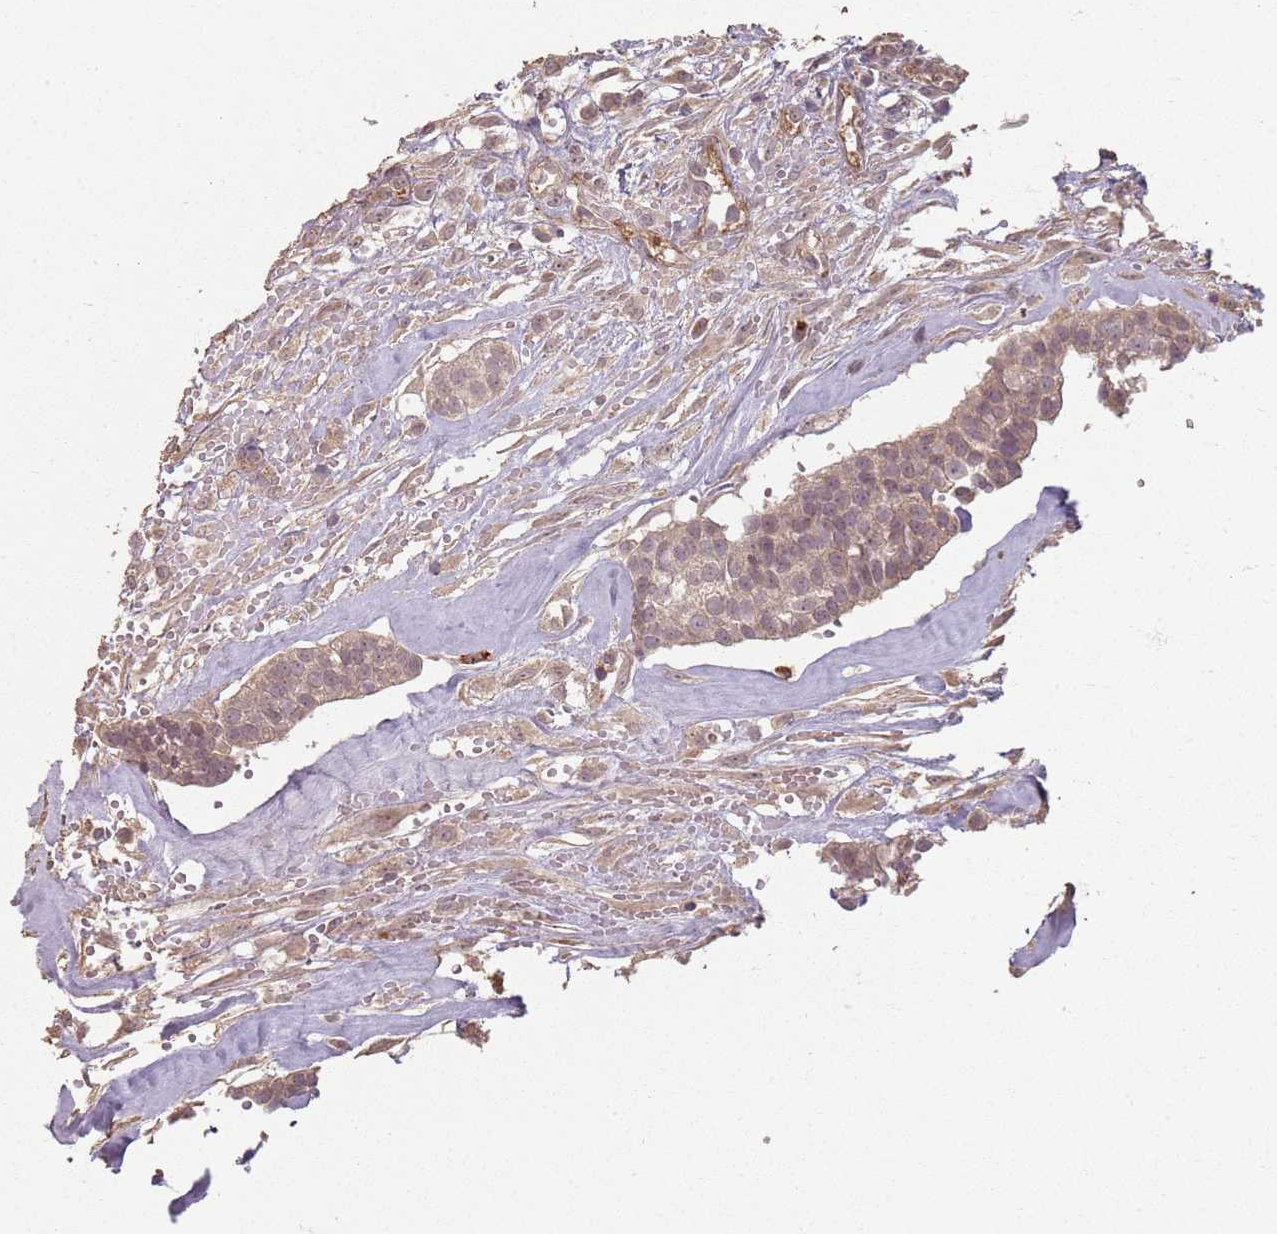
{"staining": {"intensity": "weak", "quantity": ">75%", "location": "cytoplasmic/membranous,nuclear"}, "tissue": "head and neck cancer", "cell_type": "Tumor cells", "image_type": "cancer", "snomed": [{"axis": "morphology", "description": "Adenocarcinoma, NOS"}, {"axis": "topography", "description": "Head-Neck"}], "caption": "The histopathology image reveals staining of head and neck cancer (adenocarcinoma), revealing weak cytoplasmic/membranous and nuclear protein positivity (brown color) within tumor cells.", "gene": "CCDC168", "patient": {"sex": "male", "age": 81}}